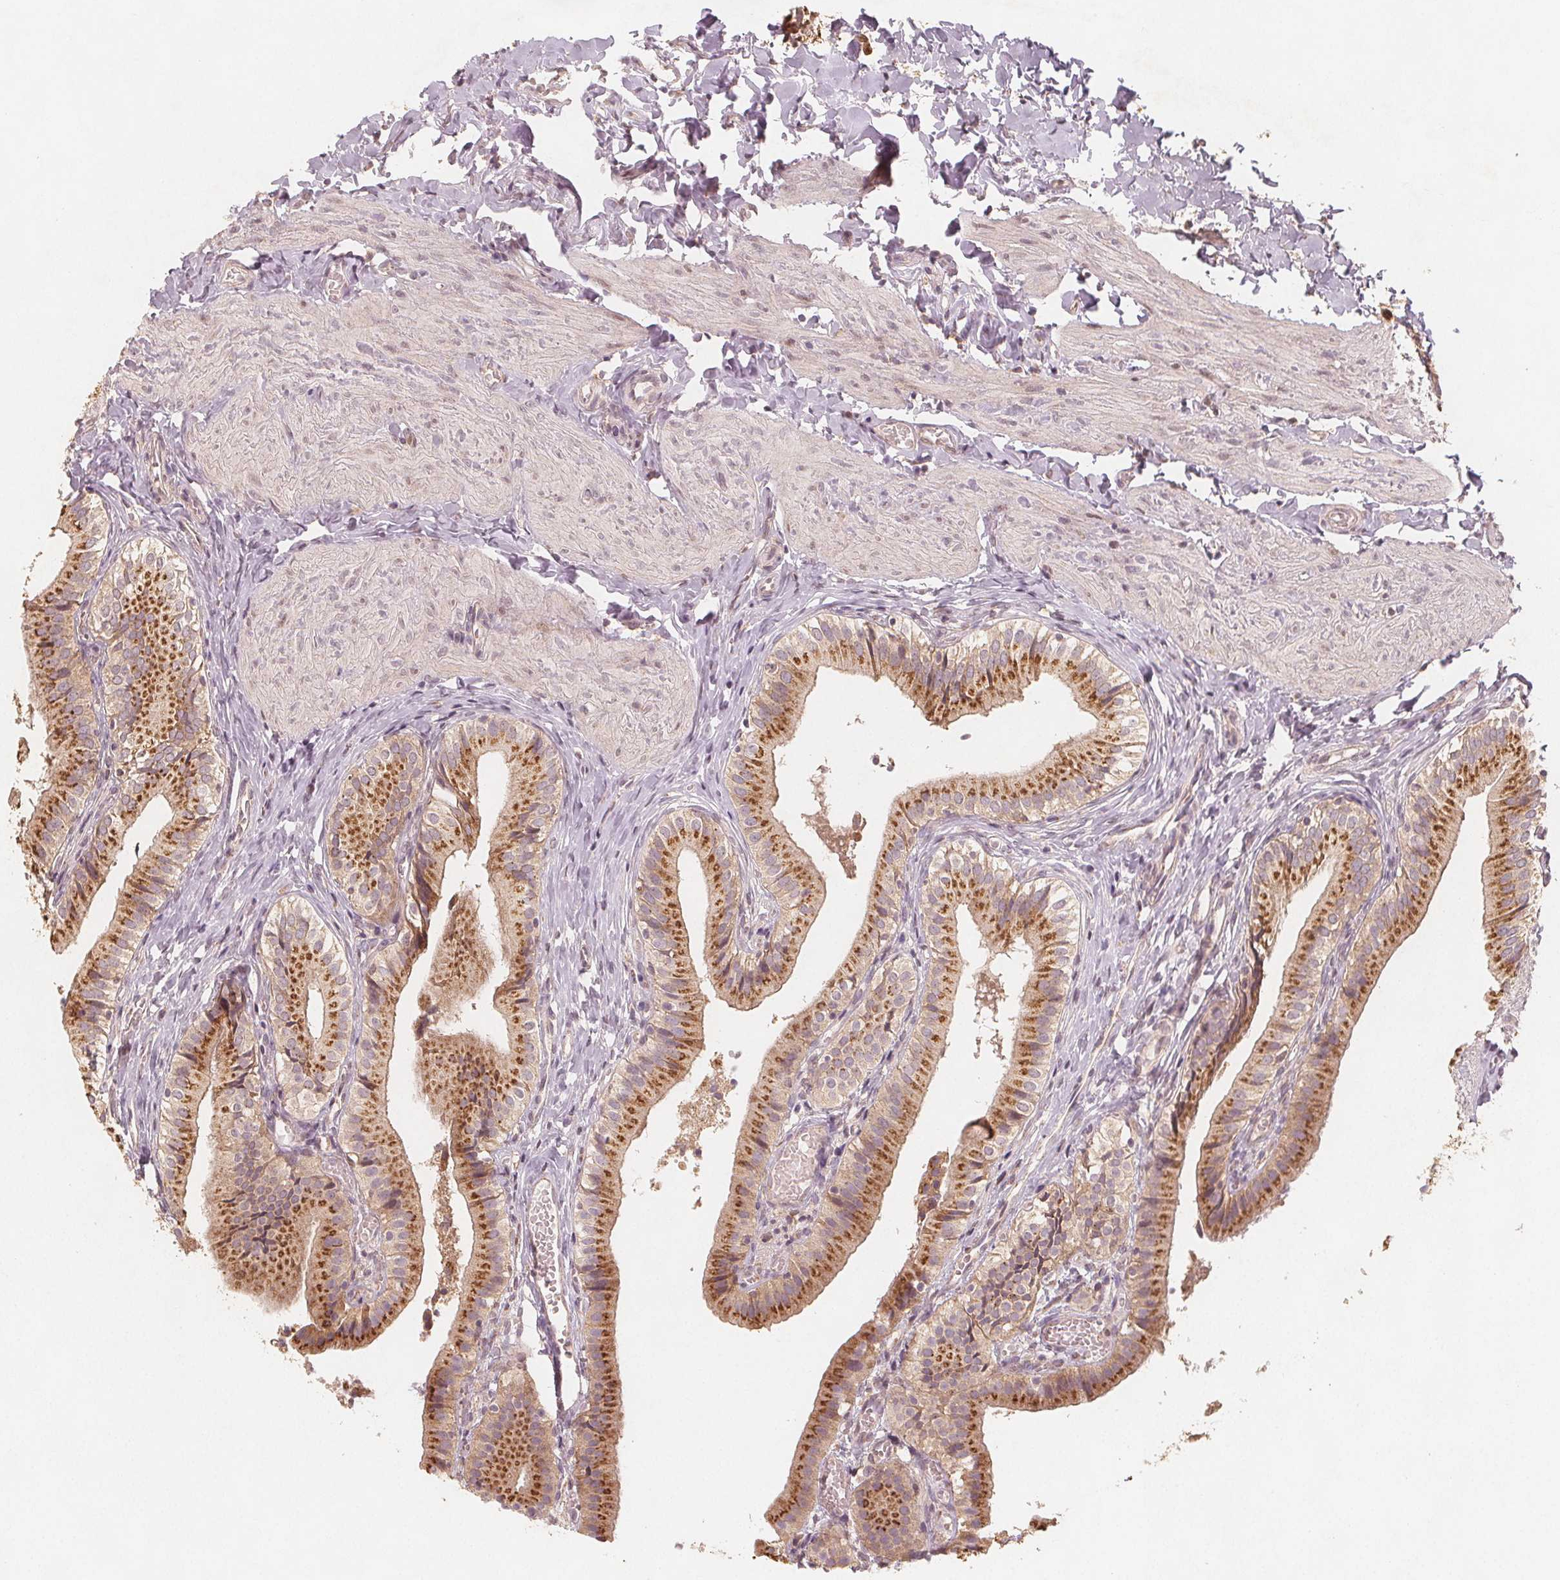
{"staining": {"intensity": "moderate", "quantity": "25%-75%", "location": "cytoplasmic/membranous"}, "tissue": "gallbladder", "cell_type": "Glandular cells", "image_type": "normal", "snomed": [{"axis": "morphology", "description": "Normal tissue, NOS"}, {"axis": "topography", "description": "Gallbladder"}], "caption": "IHC of benign gallbladder displays medium levels of moderate cytoplasmic/membranous staining in approximately 25%-75% of glandular cells. The protein of interest is shown in brown color, while the nuclei are stained blue.", "gene": "NCSTN", "patient": {"sex": "female", "age": 47}}